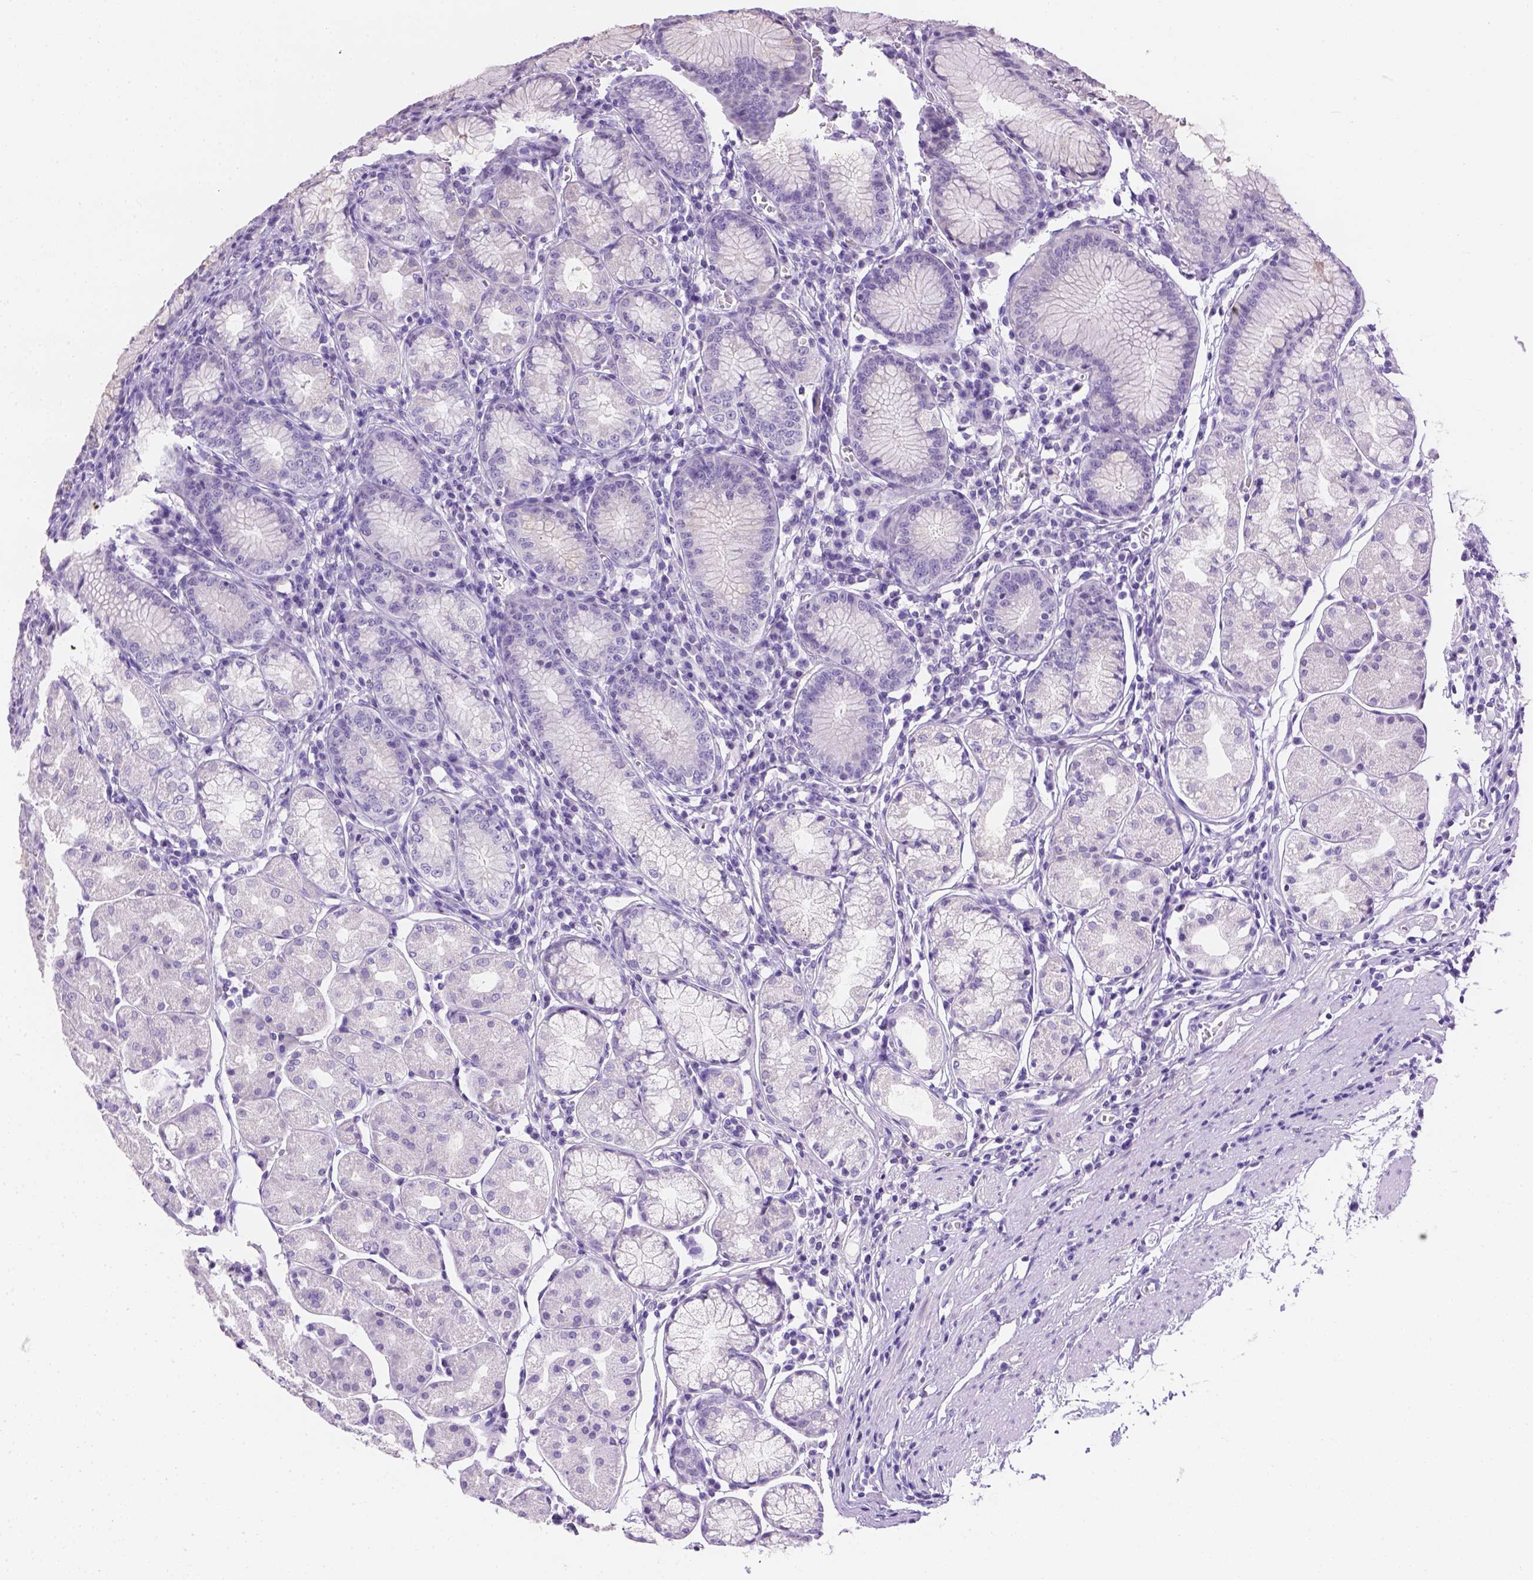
{"staining": {"intensity": "negative", "quantity": "none", "location": "none"}, "tissue": "stomach", "cell_type": "Glandular cells", "image_type": "normal", "snomed": [{"axis": "morphology", "description": "Normal tissue, NOS"}, {"axis": "topography", "description": "Stomach"}], "caption": "DAB immunohistochemical staining of unremarkable human stomach demonstrates no significant staining in glandular cells.", "gene": "TMEM38A", "patient": {"sex": "male", "age": 55}}